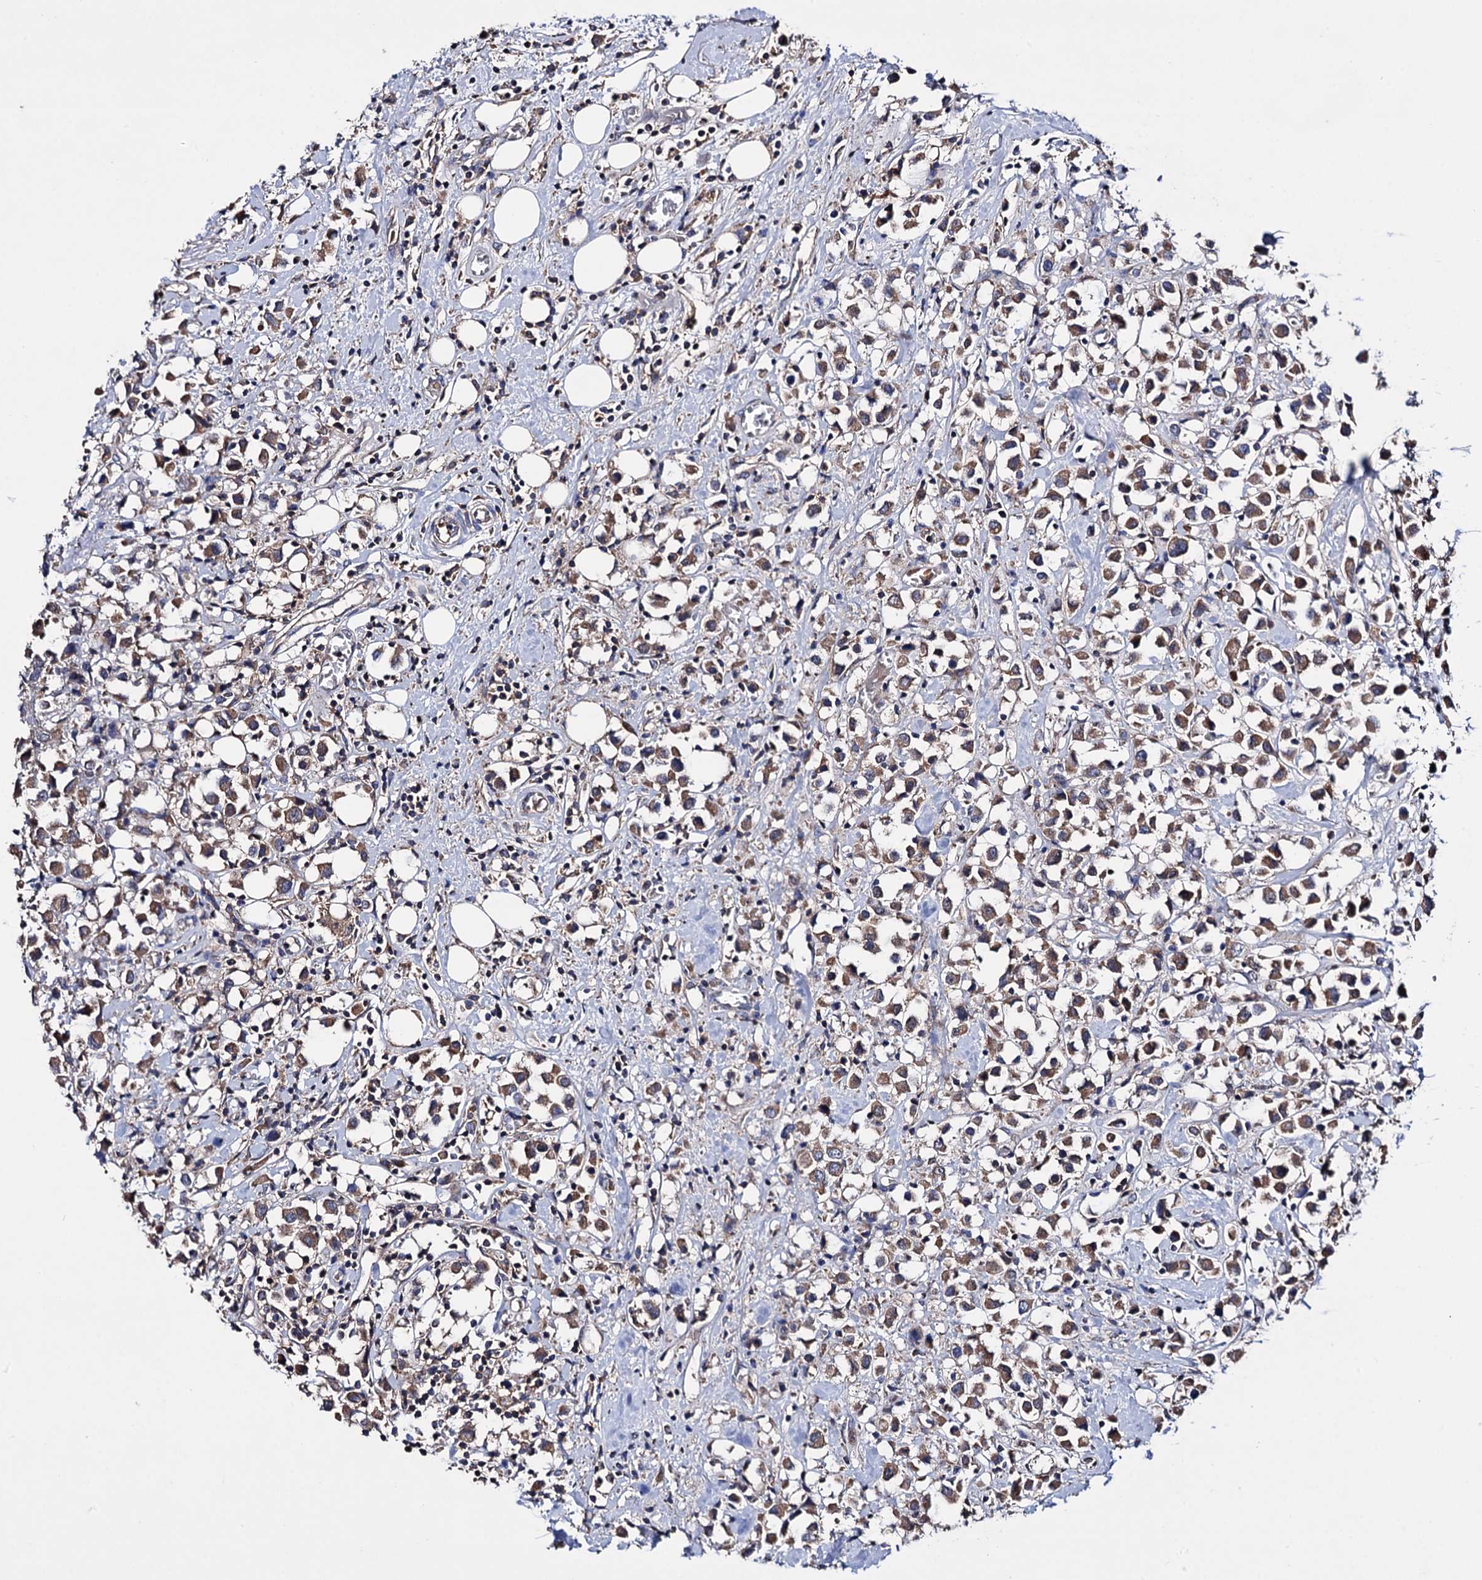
{"staining": {"intensity": "moderate", "quantity": ">75%", "location": "cytoplasmic/membranous"}, "tissue": "breast cancer", "cell_type": "Tumor cells", "image_type": "cancer", "snomed": [{"axis": "morphology", "description": "Duct carcinoma"}, {"axis": "topography", "description": "Breast"}], "caption": "About >75% of tumor cells in infiltrating ductal carcinoma (breast) reveal moderate cytoplasmic/membranous protein expression as visualized by brown immunohistochemical staining.", "gene": "CLPB", "patient": {"sex": "female", "age": 61}}